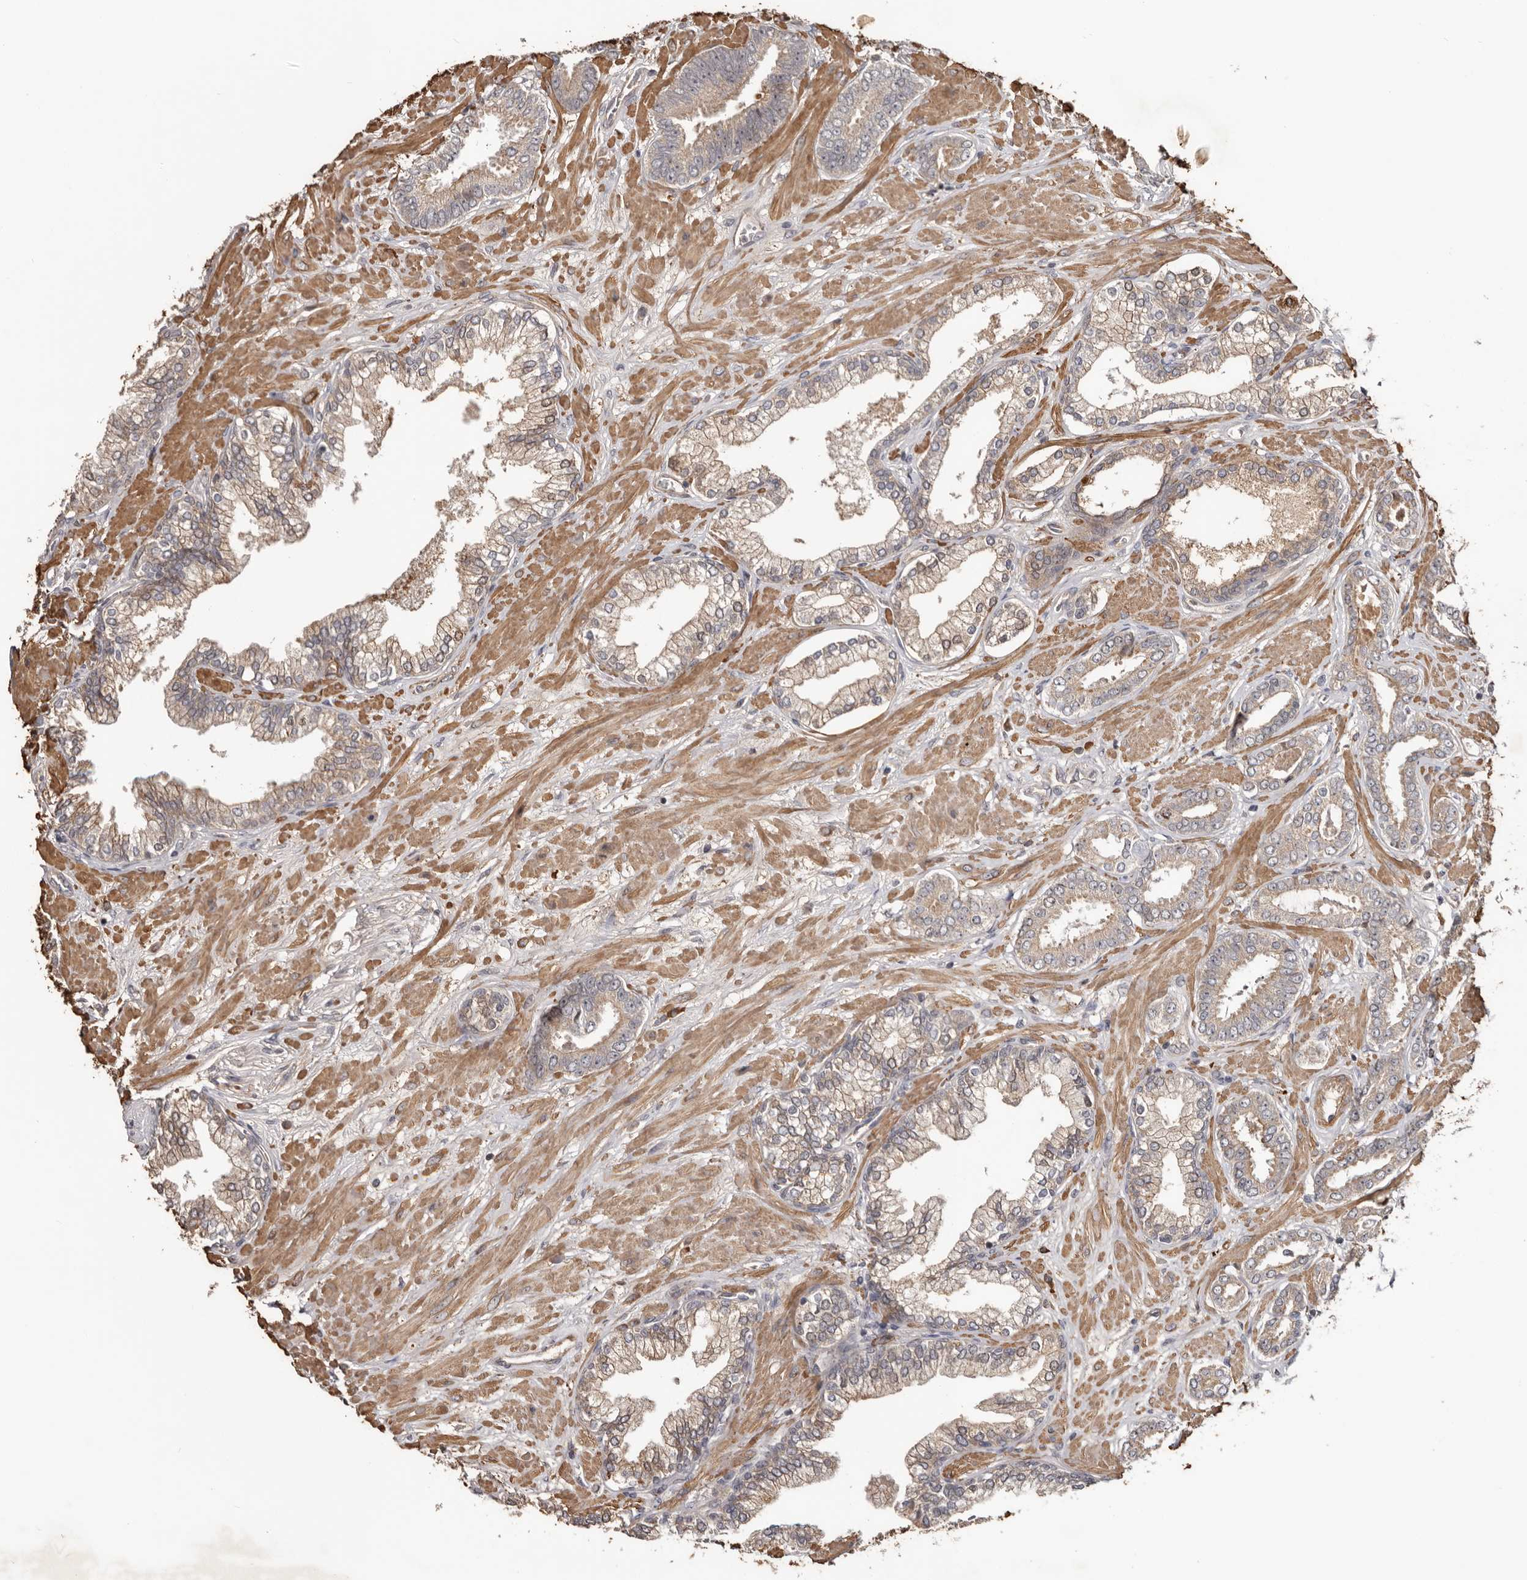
{"staining": {"intensity": "weak", "quantity": ">75%", "location": "cytoplasmic/membranous"}, "tissue": "prostate cancer", "cell_type": "Tumor cells", "image_type": "cancer", "snomed": [{"axis": "morphology", "description": "Adenocarcinoma, Low grade"}, {"axis": "topography", "description": "Prostate"}], "caption": "Protein analysis of adenocarcinoma (low-grade) (prostate) tissue shows weak cytoplasmic/membranous expression in about >75% of tumor cells.", "gene": "CDCA8", "patient": {"sex": "male", "age": 71}}